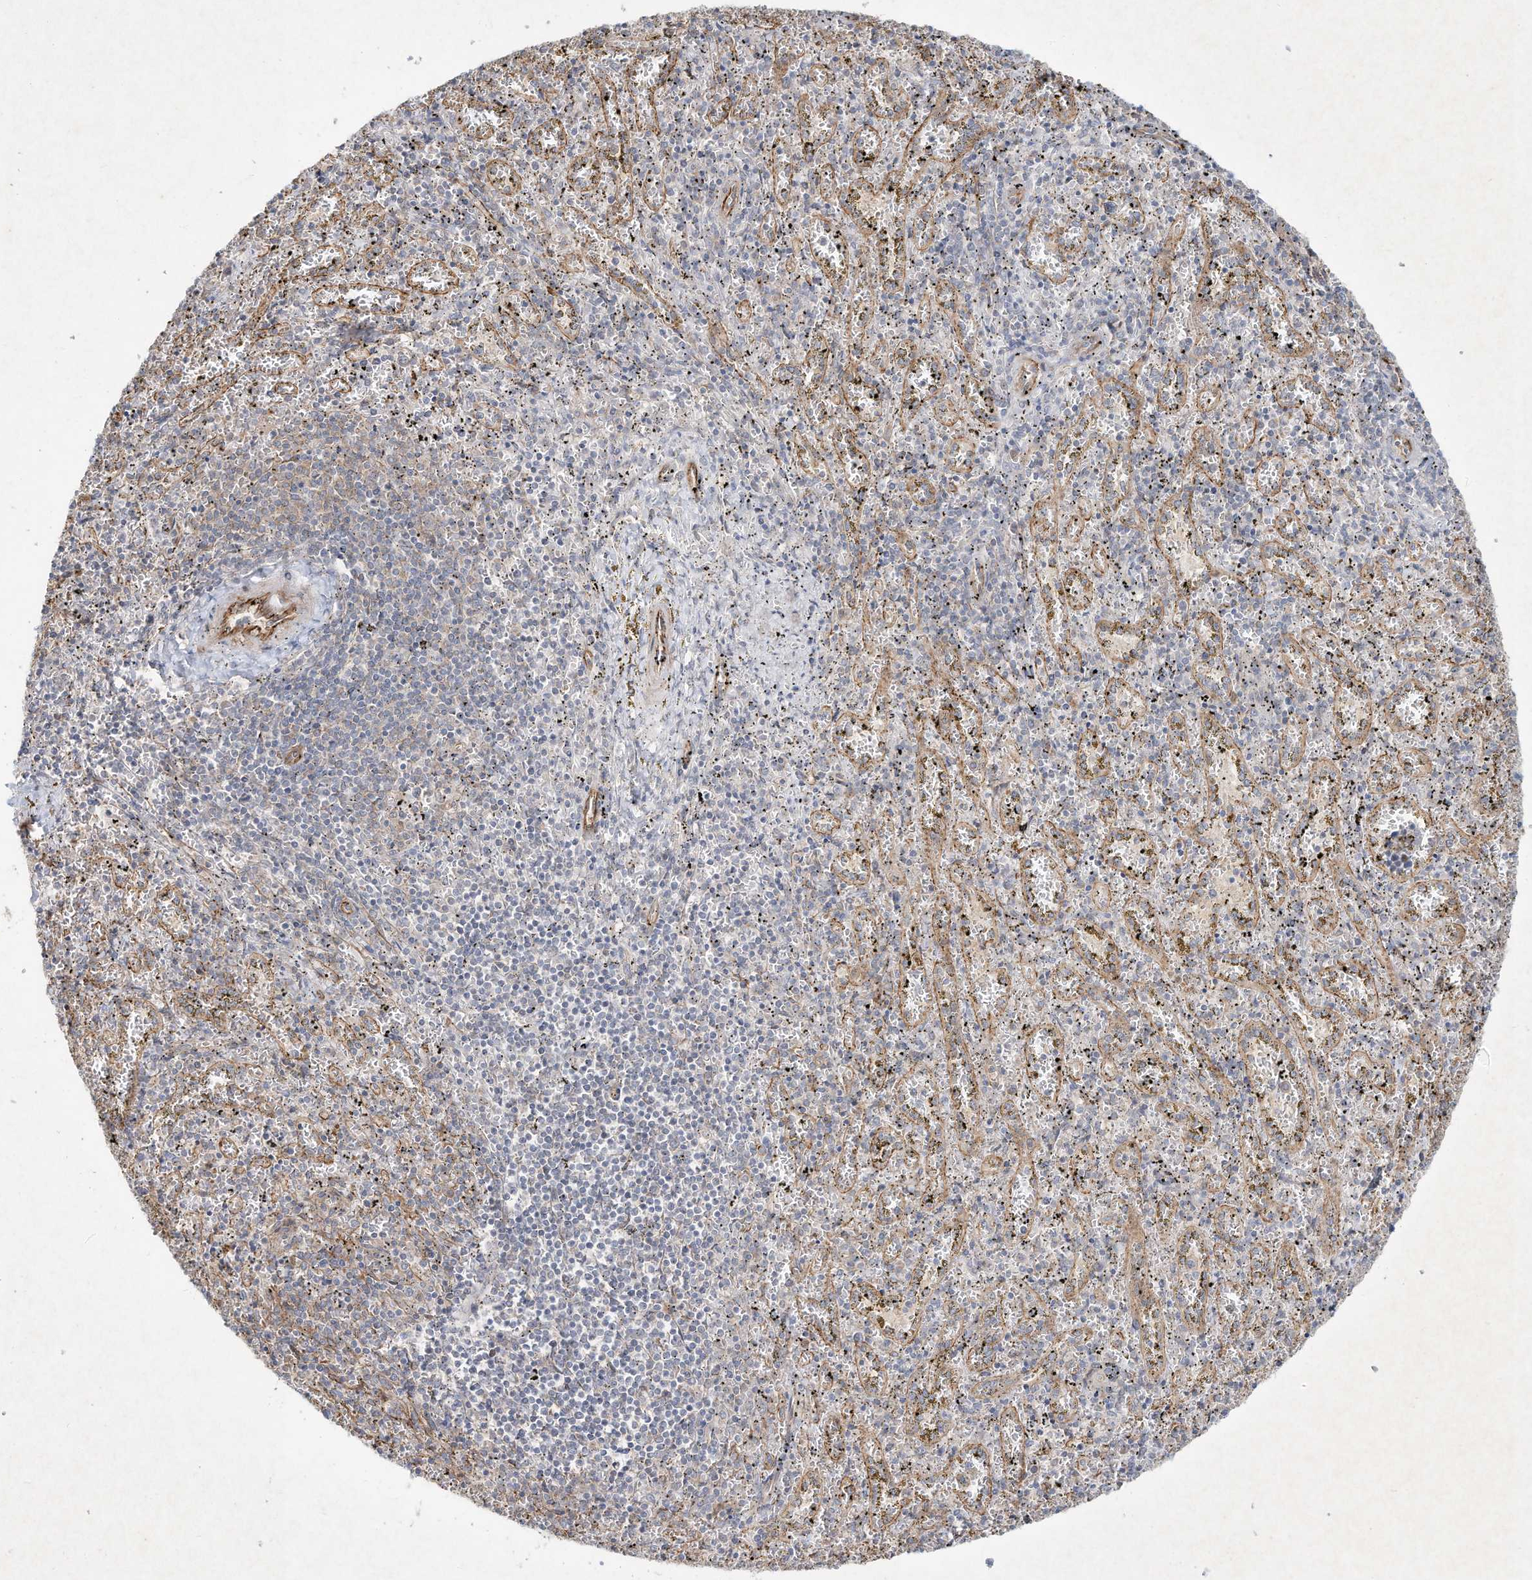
{"staining": {"intensity": "negative", "quantity": "none", "location": "none"}, "tissue": "spleen", "cell_type": "Cells in red pulp", "image_type": "normal", "snomed": [{"axis": "morphology", "description": "Normal tissue, NOS"}, {"axis": "topography", "description": "Spleen"}], "caption": "The IHC photomicrograph has no significant positivity in cells in red pulp of spleen.", "gene": "HTR5A", "patient": {"sex": "male", "age": 11}}